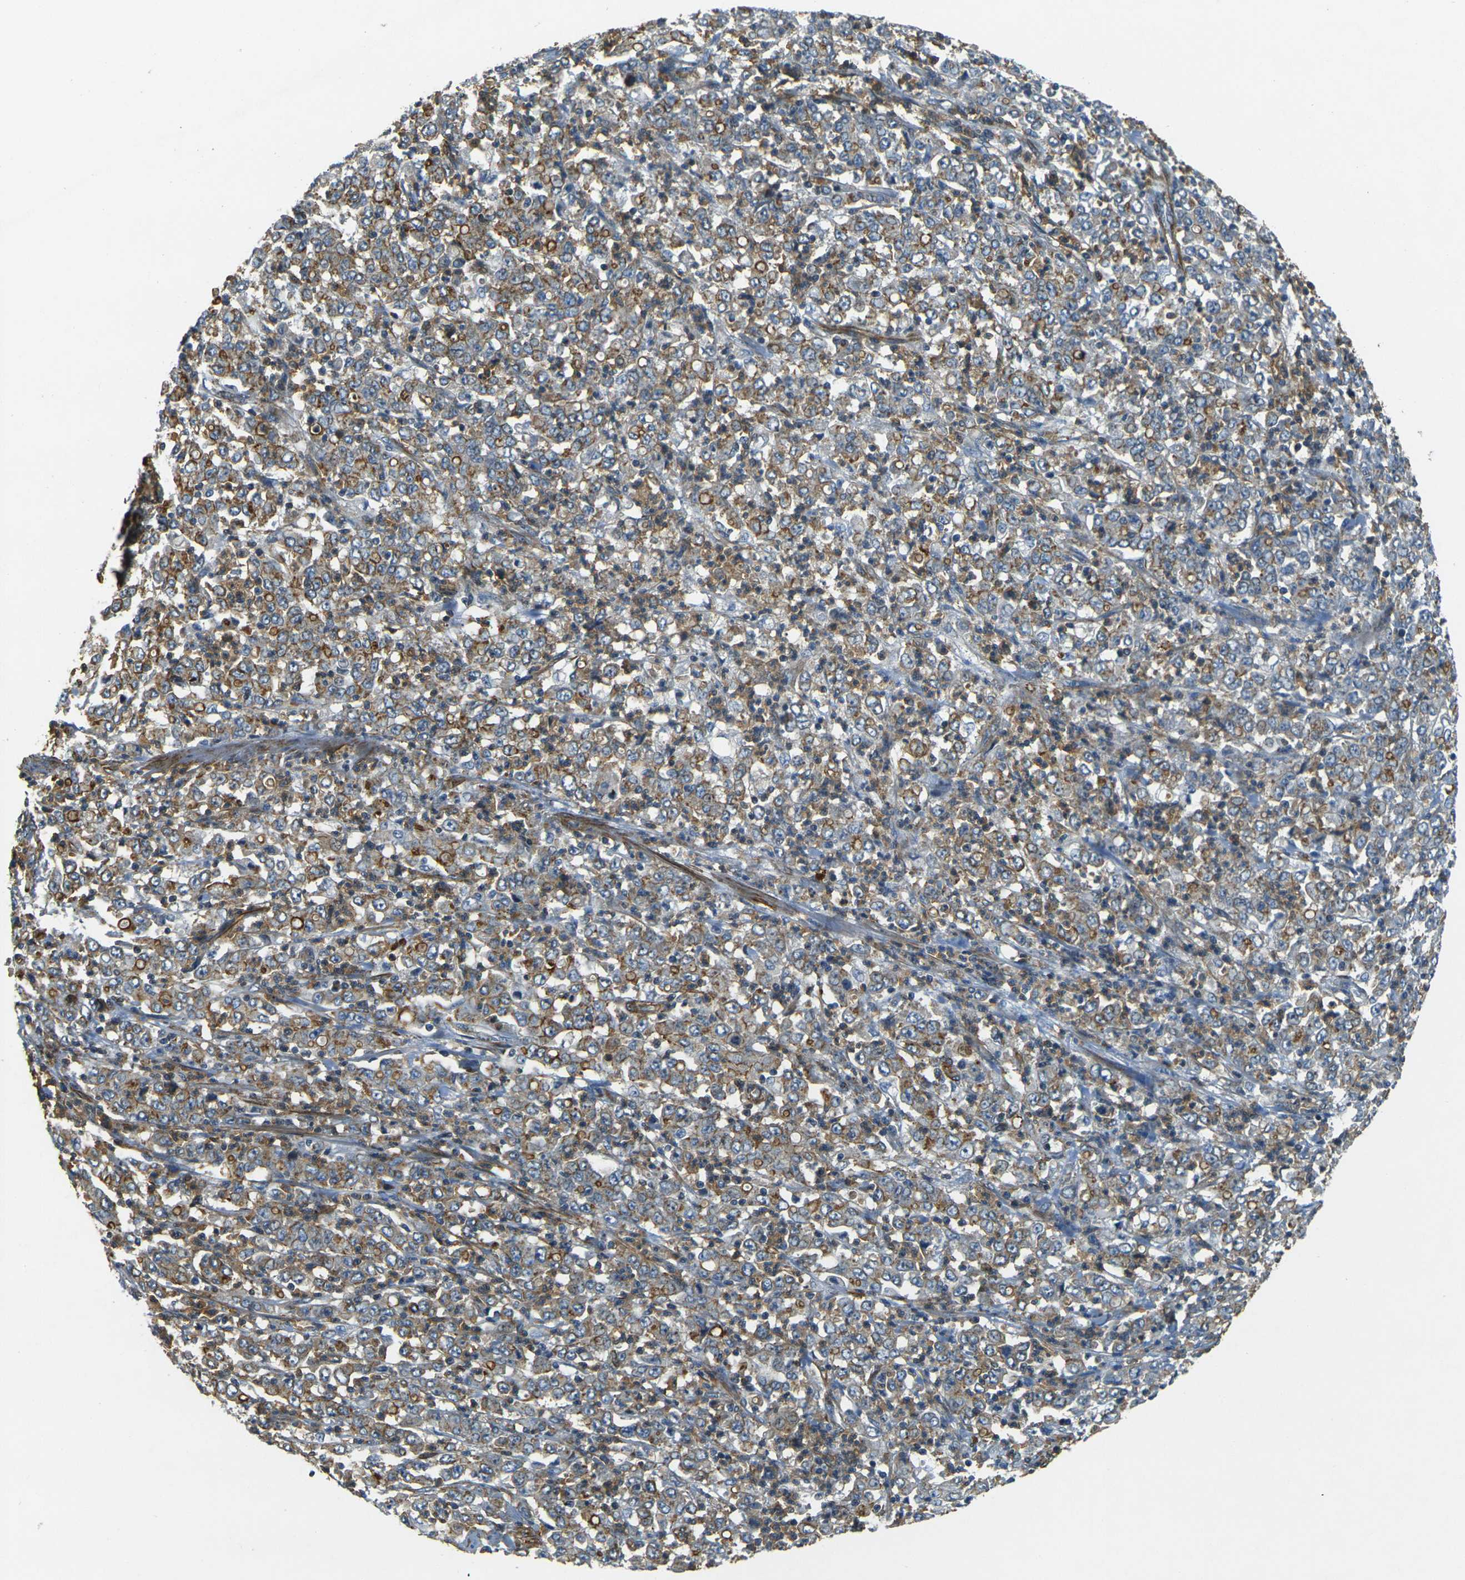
{"staining": {"intensity": "moderate", "quantity": "25%-75%", "location": "cytoplasmic/membranous"}, "tissue": "stomach cancer", "cell_type": "Tumor cells", "image_type": "cancer", "snomed": [{"axis": "morphology", "description": "Adenocarcinoma, NOS"}, {"axis": "topography", "description": "Stomach, lower"}], "caption": "Immunohistochemical staining of human stomach adenocarcinoma shows medium levels of moderate cytoplasmic/membranous positivity in approximately 25%-75% of tumor cells. The protein of interest is stained brown, and the nuclei are stained in blue (DAB IHC with brightfield microscopy, high magnification).", "gene": "EPHA7", "patient": {"sex": "female", "age": 71}}